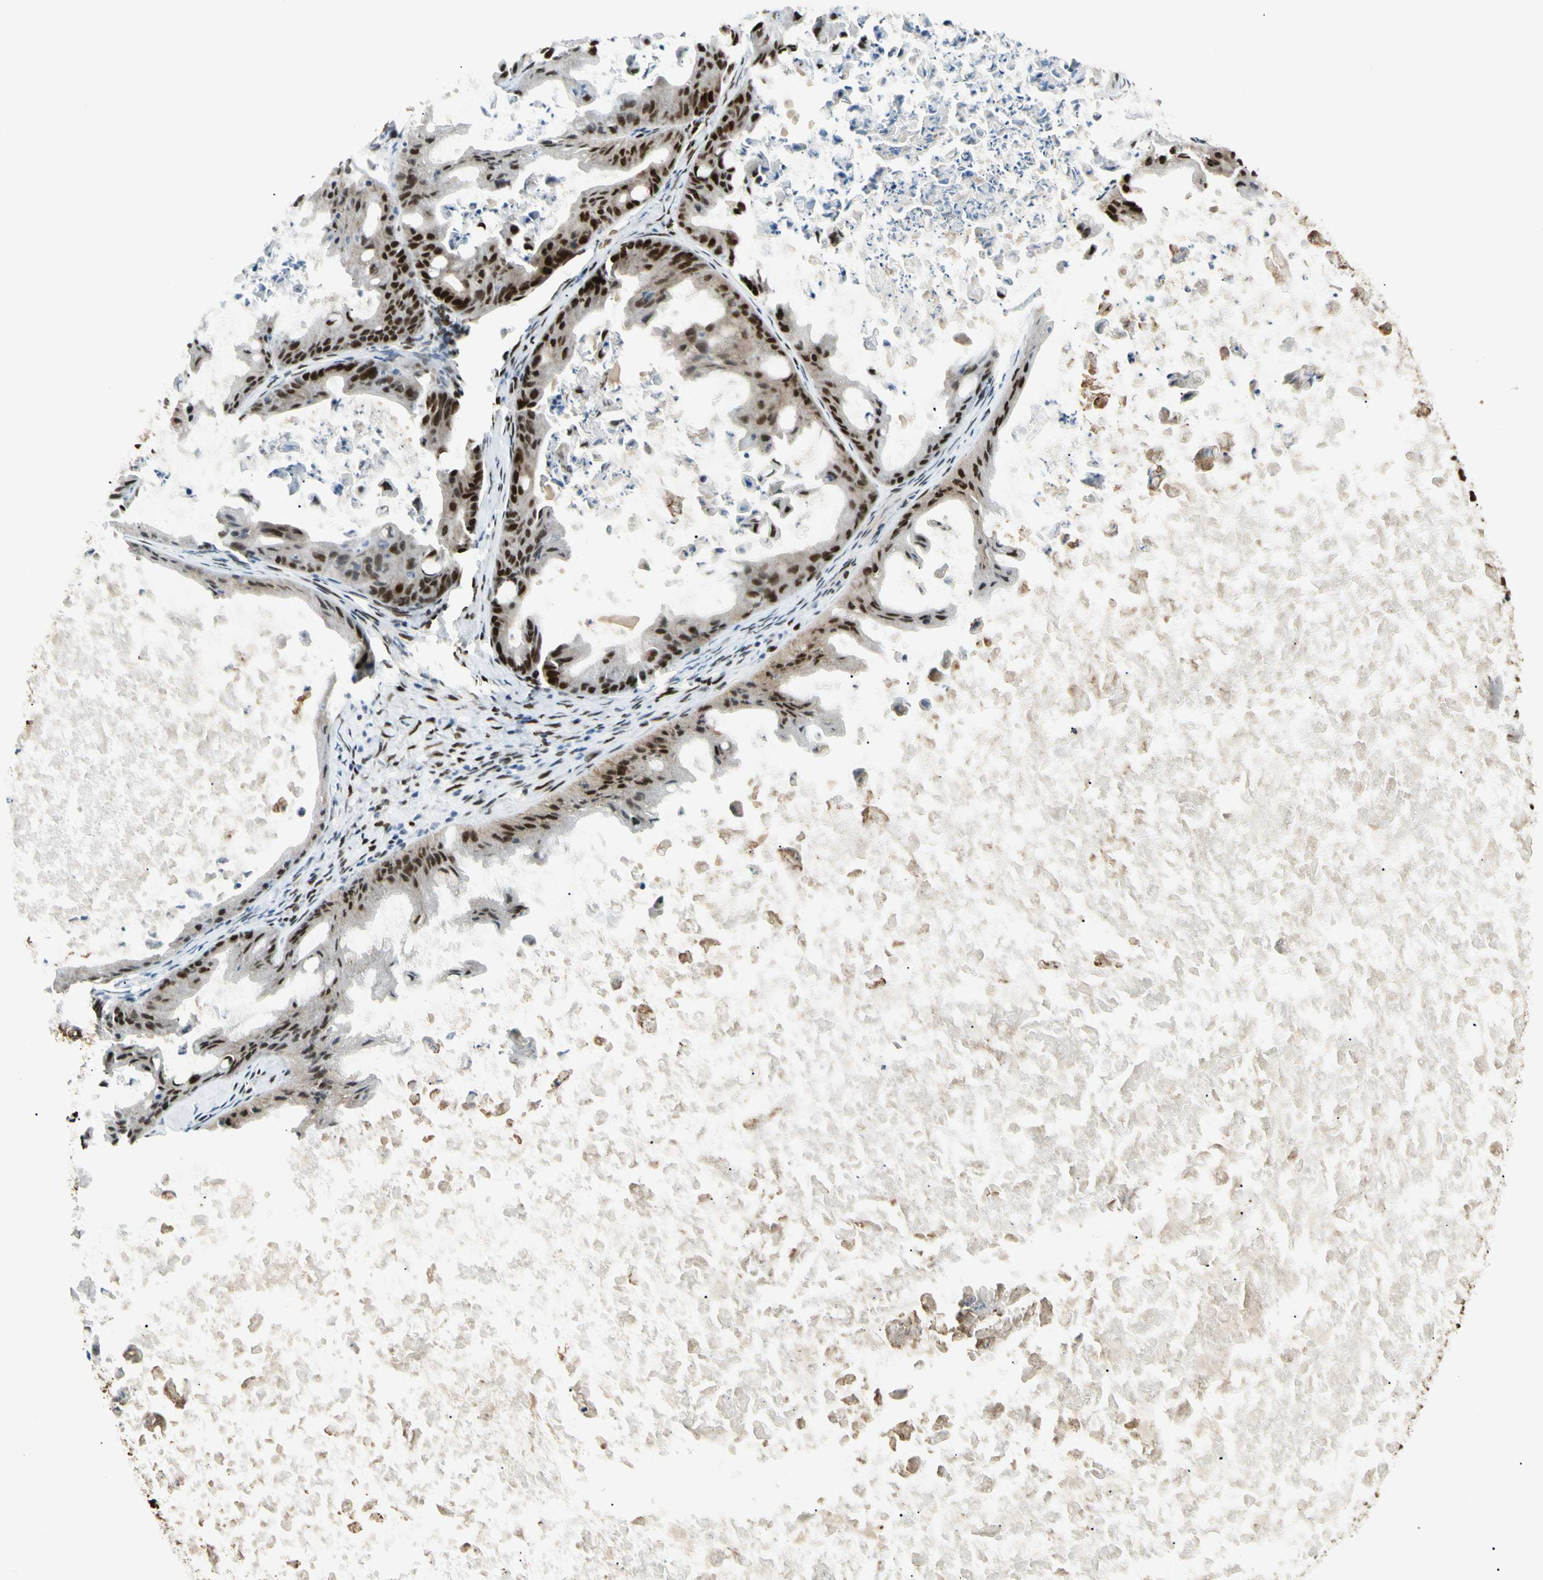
{"staining": {"intensity": "strong", "quantity": ">75%", "location": "nuclear"}, "tissue": "ovarian cancer", "cell_type": "Tumor cells", "image_type": "cancer", "snomed": [{"axis": "morphology", "description": "Cystadenocarcinoma, mucinous, NOS"}, {"axis": "topography", "description": "Ovary"}], "caption": "A photomicrograph of ovarian cancer stained for a protein demonstrates strong nuclear brown staining in tumor cells.", "gene": "FUS", "patient": {"sex": "female", "age": 37}}